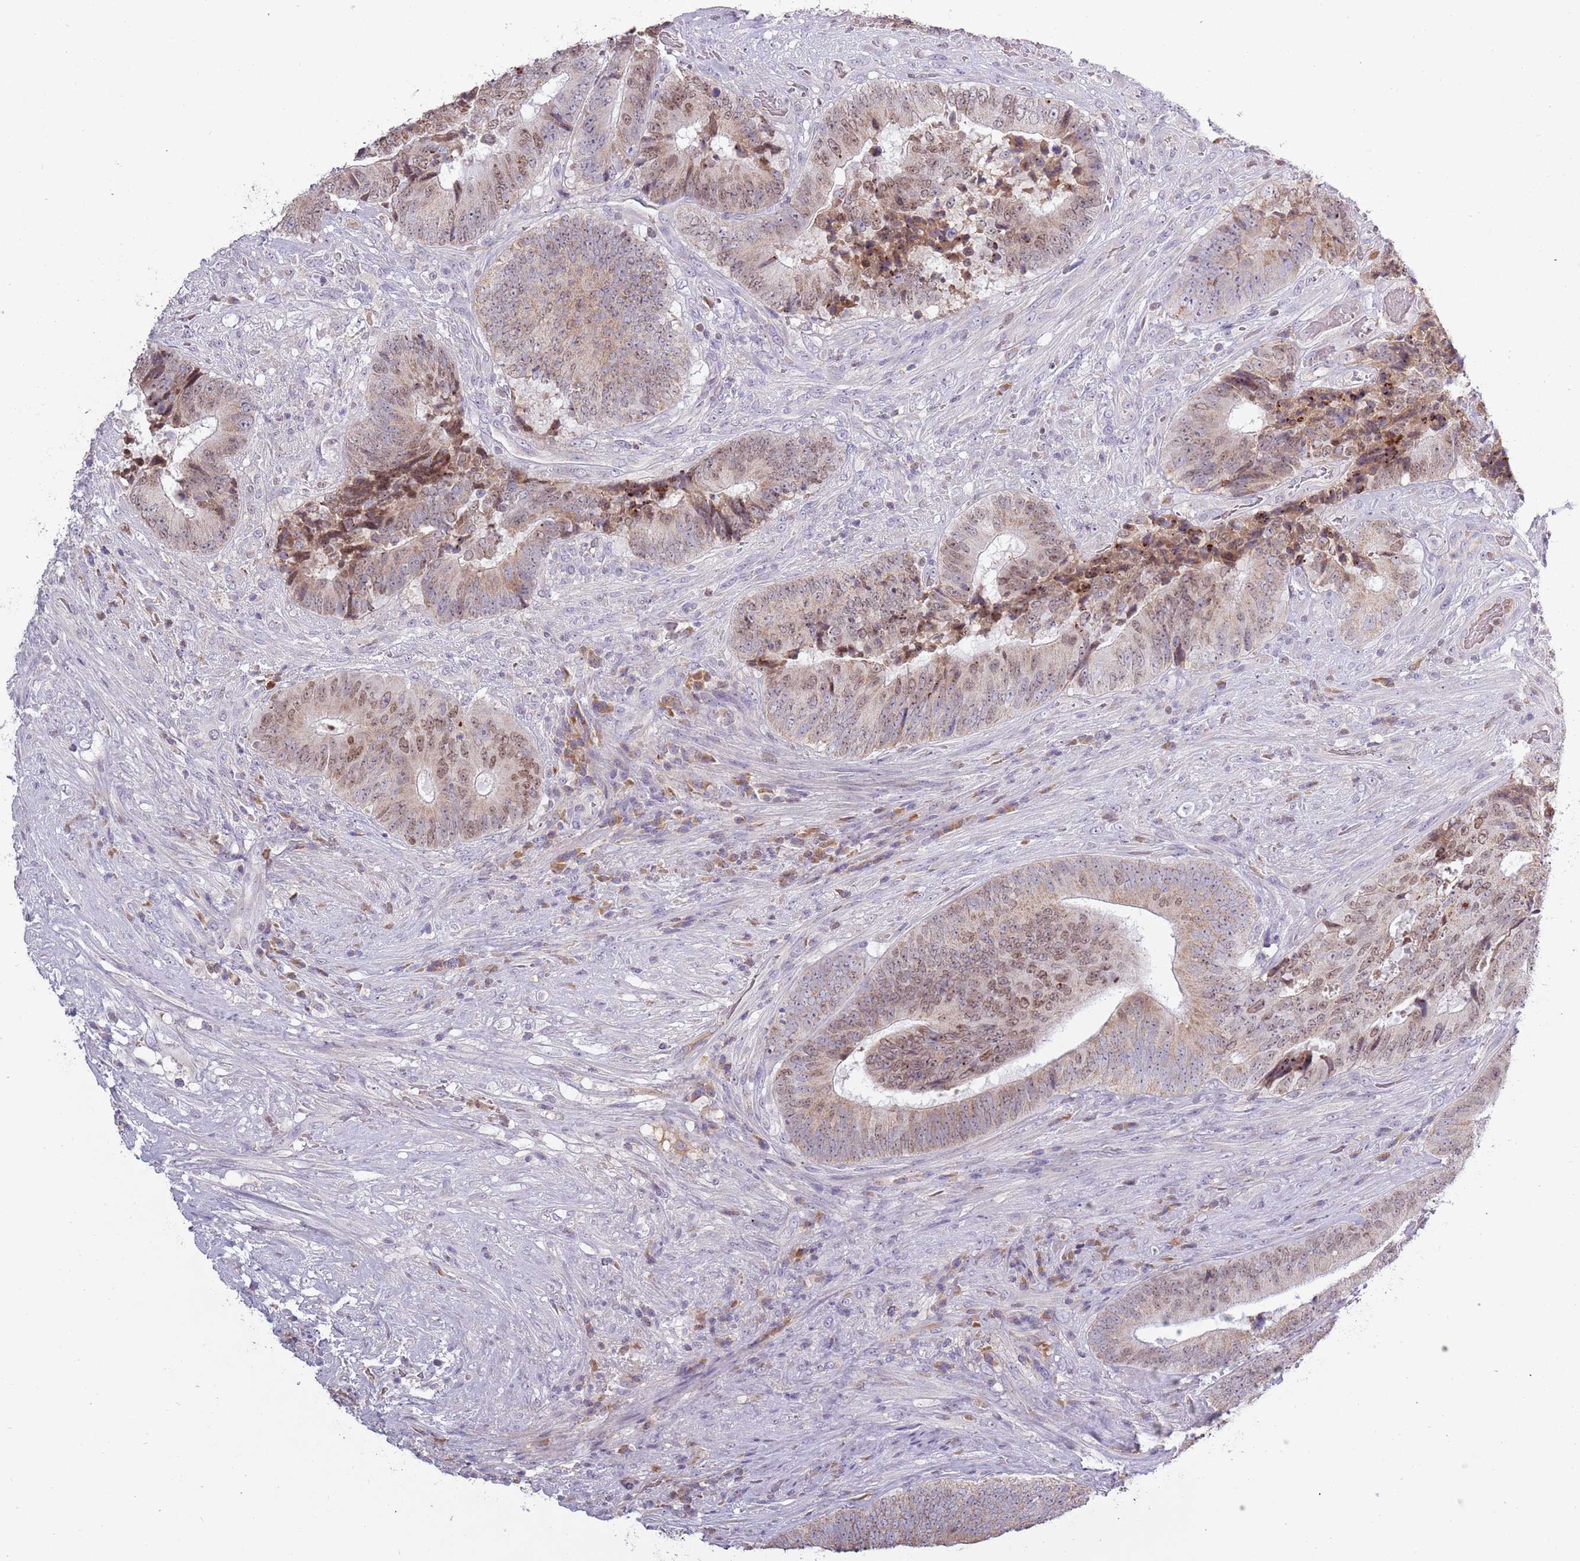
{"staining": {"intensity": "moderate", "quantity": ">75%", "location": "nuclear"}, "tissue": "colorectal cancer", "cell_type": "Tumor cells", "image_type": "cancer", "snomed": [{"axis": "morphology", "description": "Adenocarcinoma, NOS"}, {"axis": "topography", "description": "Rectum"}], "caption": "Protein analysis of adenocarcinoma (colorectal) tissue displays moderate nuclear positivity in about >75% of tumor cells.", "gene": "SYS1", "patient": {"sex": "male", "age": 72}}